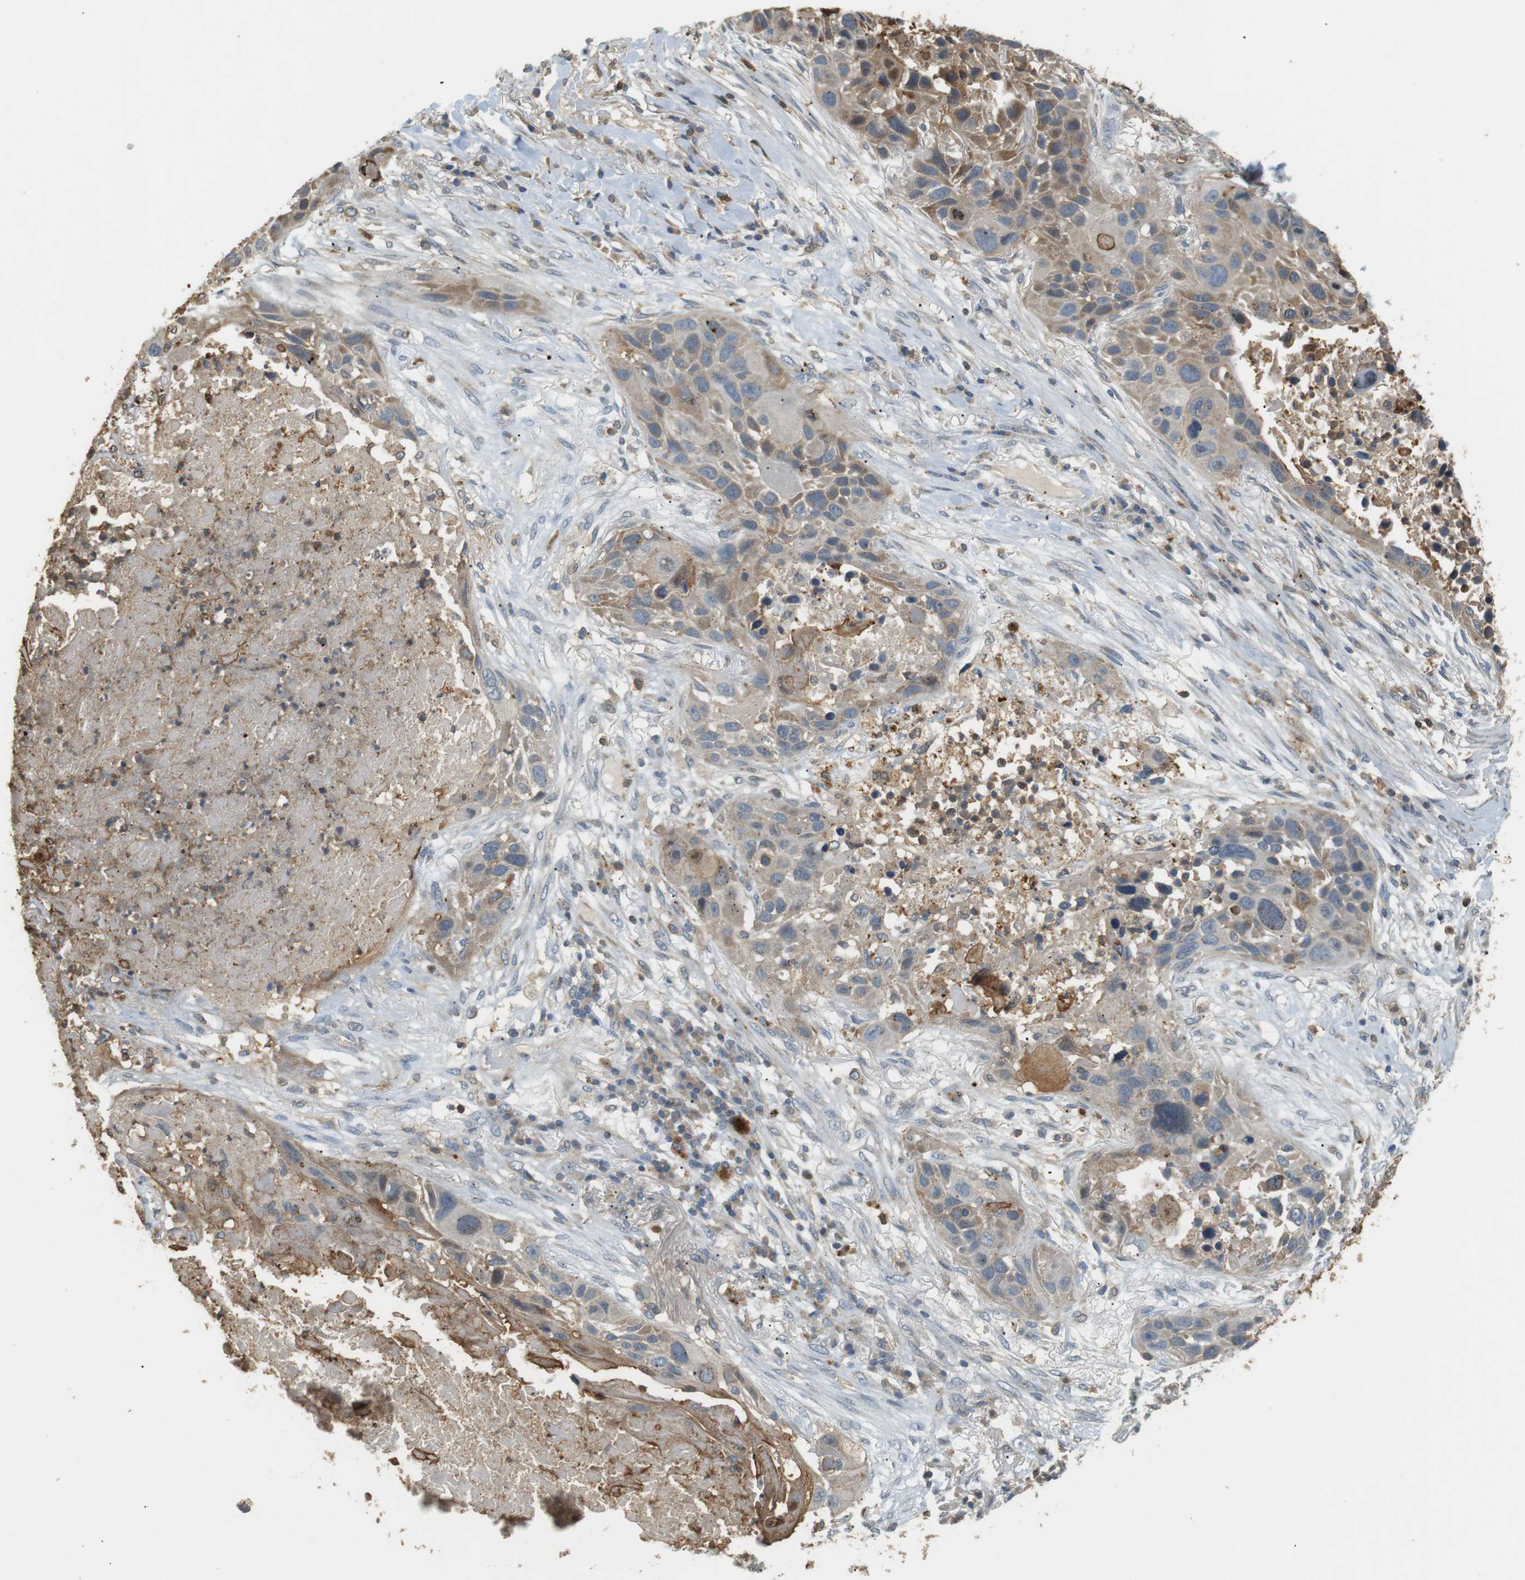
{"staining": {"intensity": "weak", "quantity": "25%-75%", "location": "cytoplasmic/membranous"}, "tissue": "lung cancer", "cell_type": "Tumor cells", "image_type": "cancer", "snomed": [{"axis": "morphology", "description": "Squamous cell carcinoma, NOS"}, {"axis": "topography", "description": "Lung"}], "caption": "Lung cancer (squamous cell carcinoma) stained with immunohistochemistry shows weak cytoplasmic/membranous expression in about 25%-75% of tumor cells.", "gene": "P2RY1", "patient": {"sex": "male", "age": 57}}